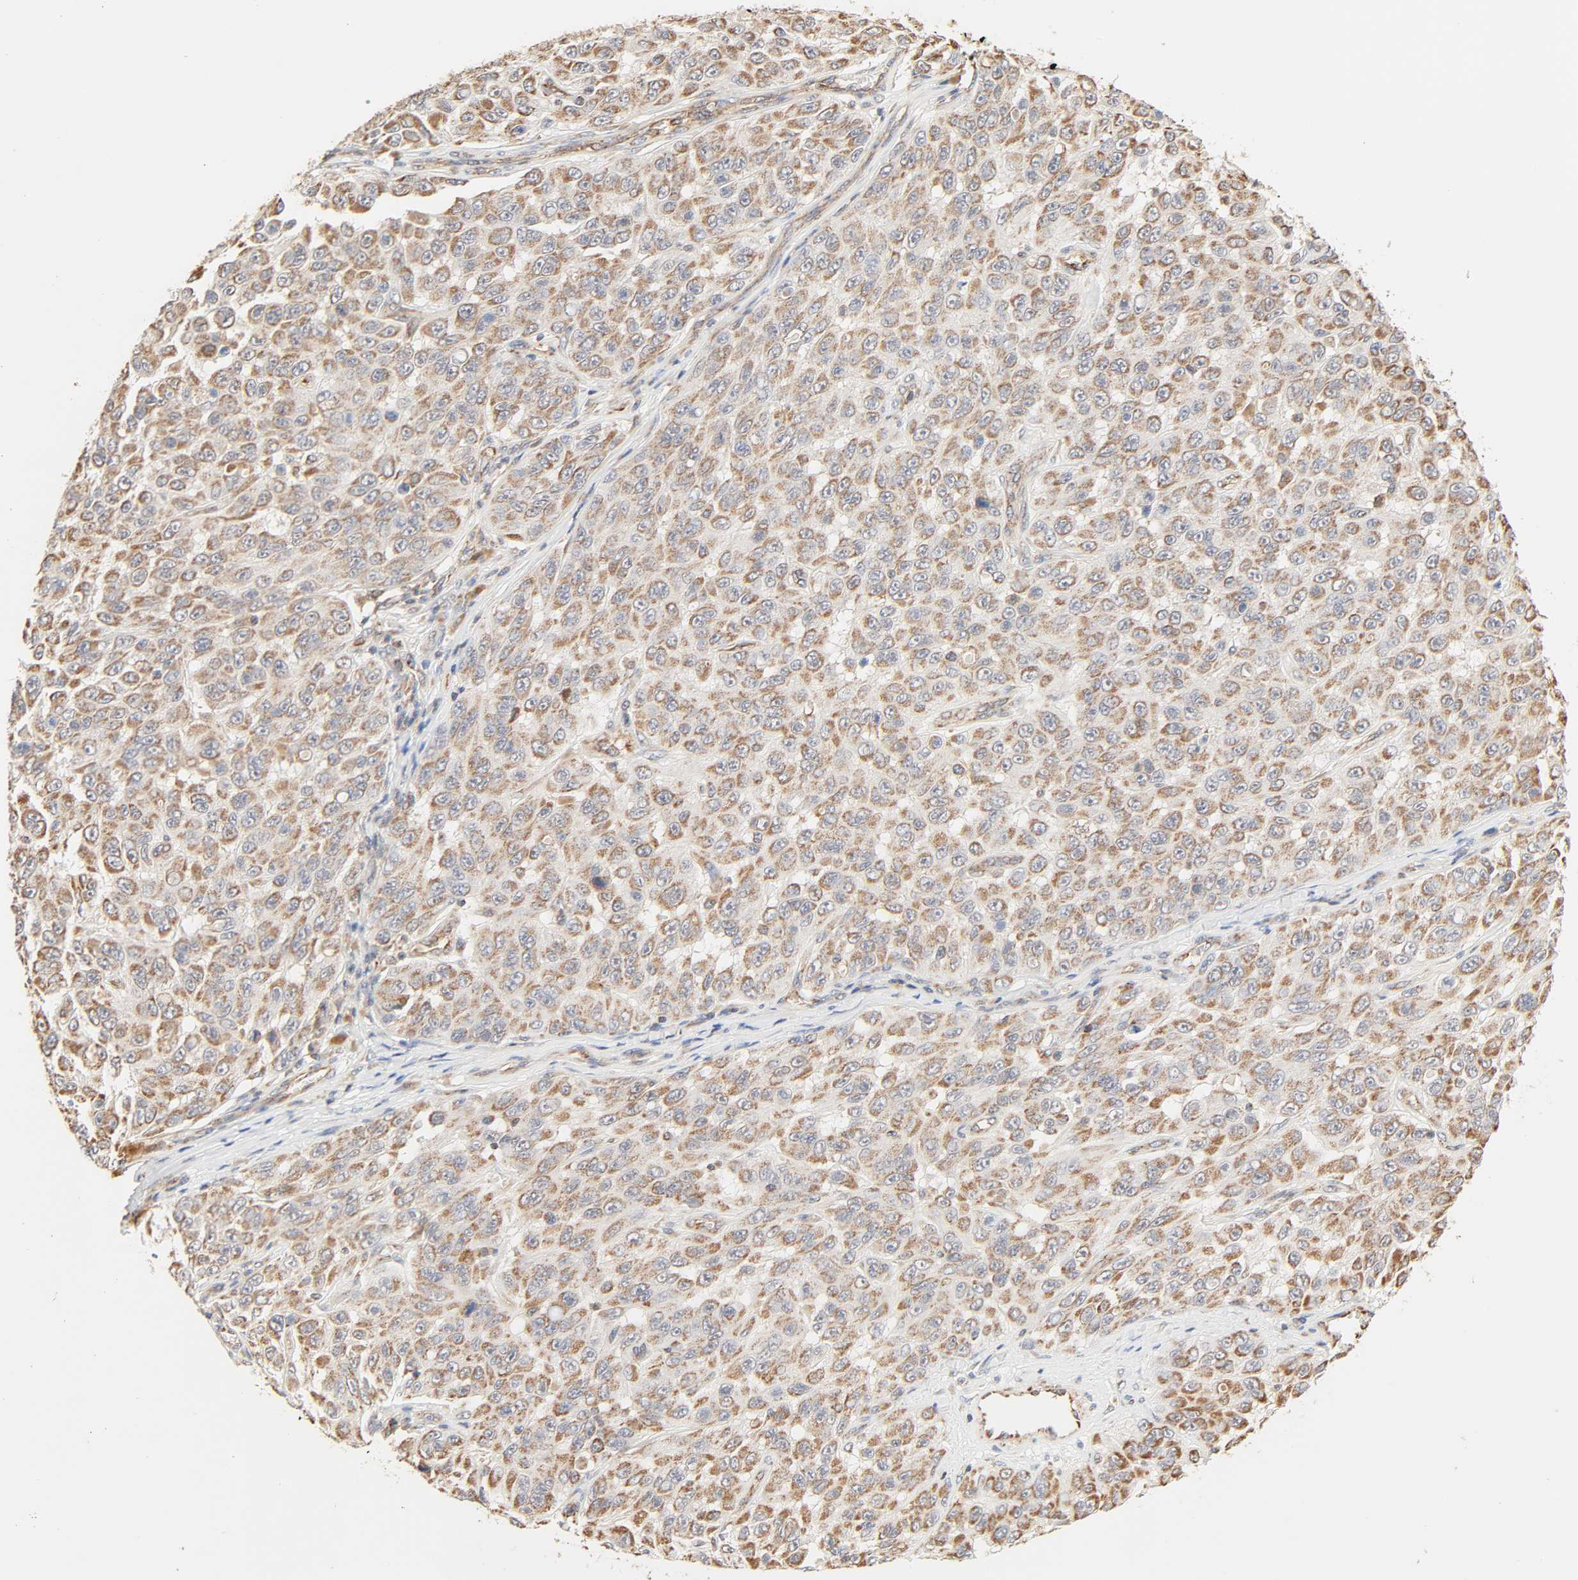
{"staining": {"intensity": "moderate", "quantity": ">75%", "location": "cytoplasmic/membranous"}, "tissue": "melanoma", "cell_type": "Tumor cells", "image_type": "cancer", "snomed": [{"axis": "morphology", "description": "Malignant melanoma, NOS"}, {"axis": "topography", "description": "Skin"}], "caption": "Protein expression analysis of melanoma displays moderate cytoplasmic/membranous expression in about >75% of tumor cells.", "gene": "ZMAT5", "patient": {"sex": "male", "age": 30}}